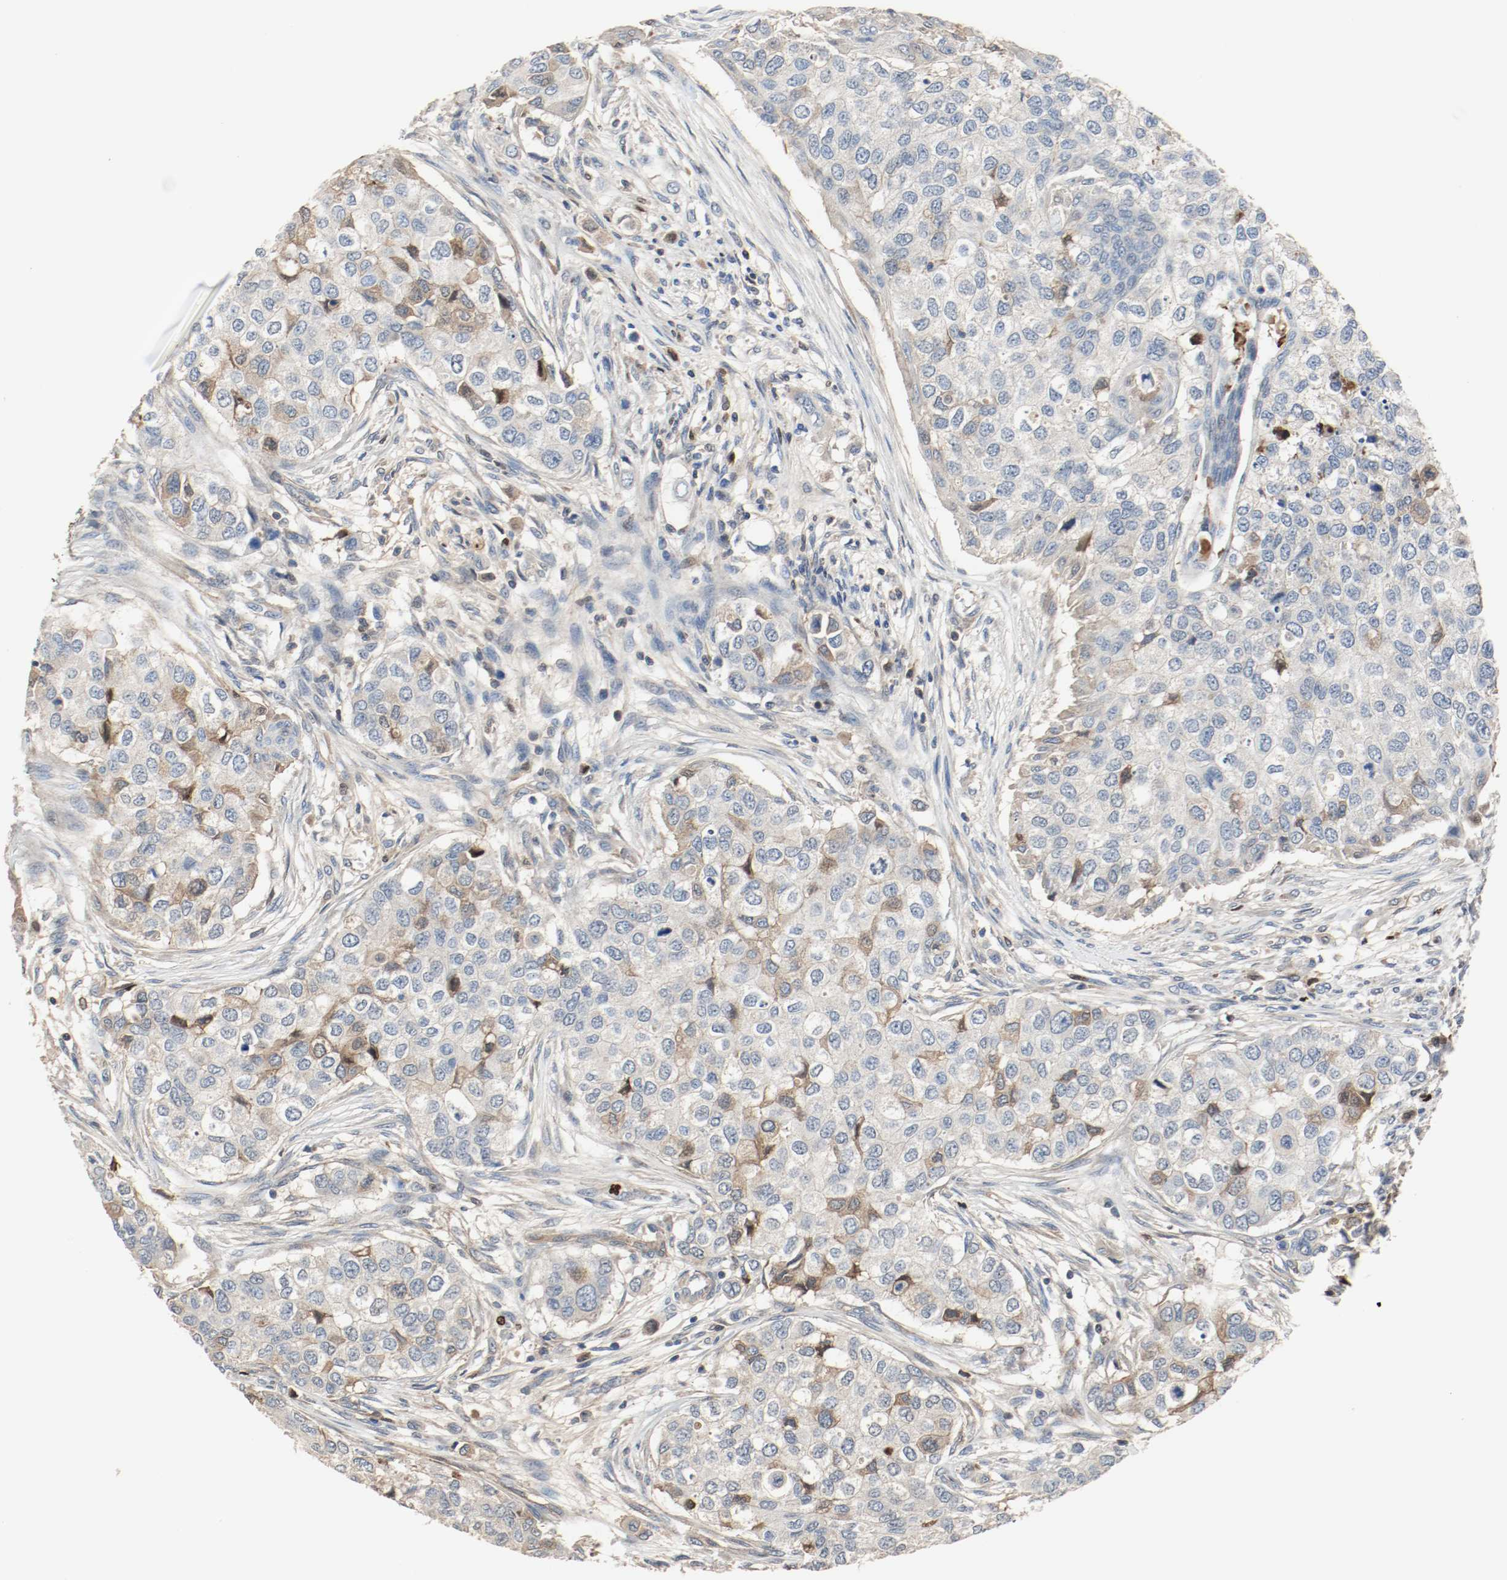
{"staining": {"intensity": "moderate", "quantity": "<25%", "location": "cytoplasmic/membranous"}, "tissue": "breast cancer", "cell_type": "Tumor cells", "image_type": "cancer", "snomed": [{"axis": "morphology", "description": "Normal tissue, NOS"}, {"axis": "morphology", "description": "Duct carcinoma"}, {"axis": "topography", "description": "Breast"}], "caption": "Immunohistochemical staining of breast cancer (intraductal carcinoma) exhibits low levels of moderate cytoplasmic/membranous protein staining in approximately <25% of tumor cells. Nuclei are stained in blue.", "gene": "BLK", "patient": {"sex": "female", "age": 49}}